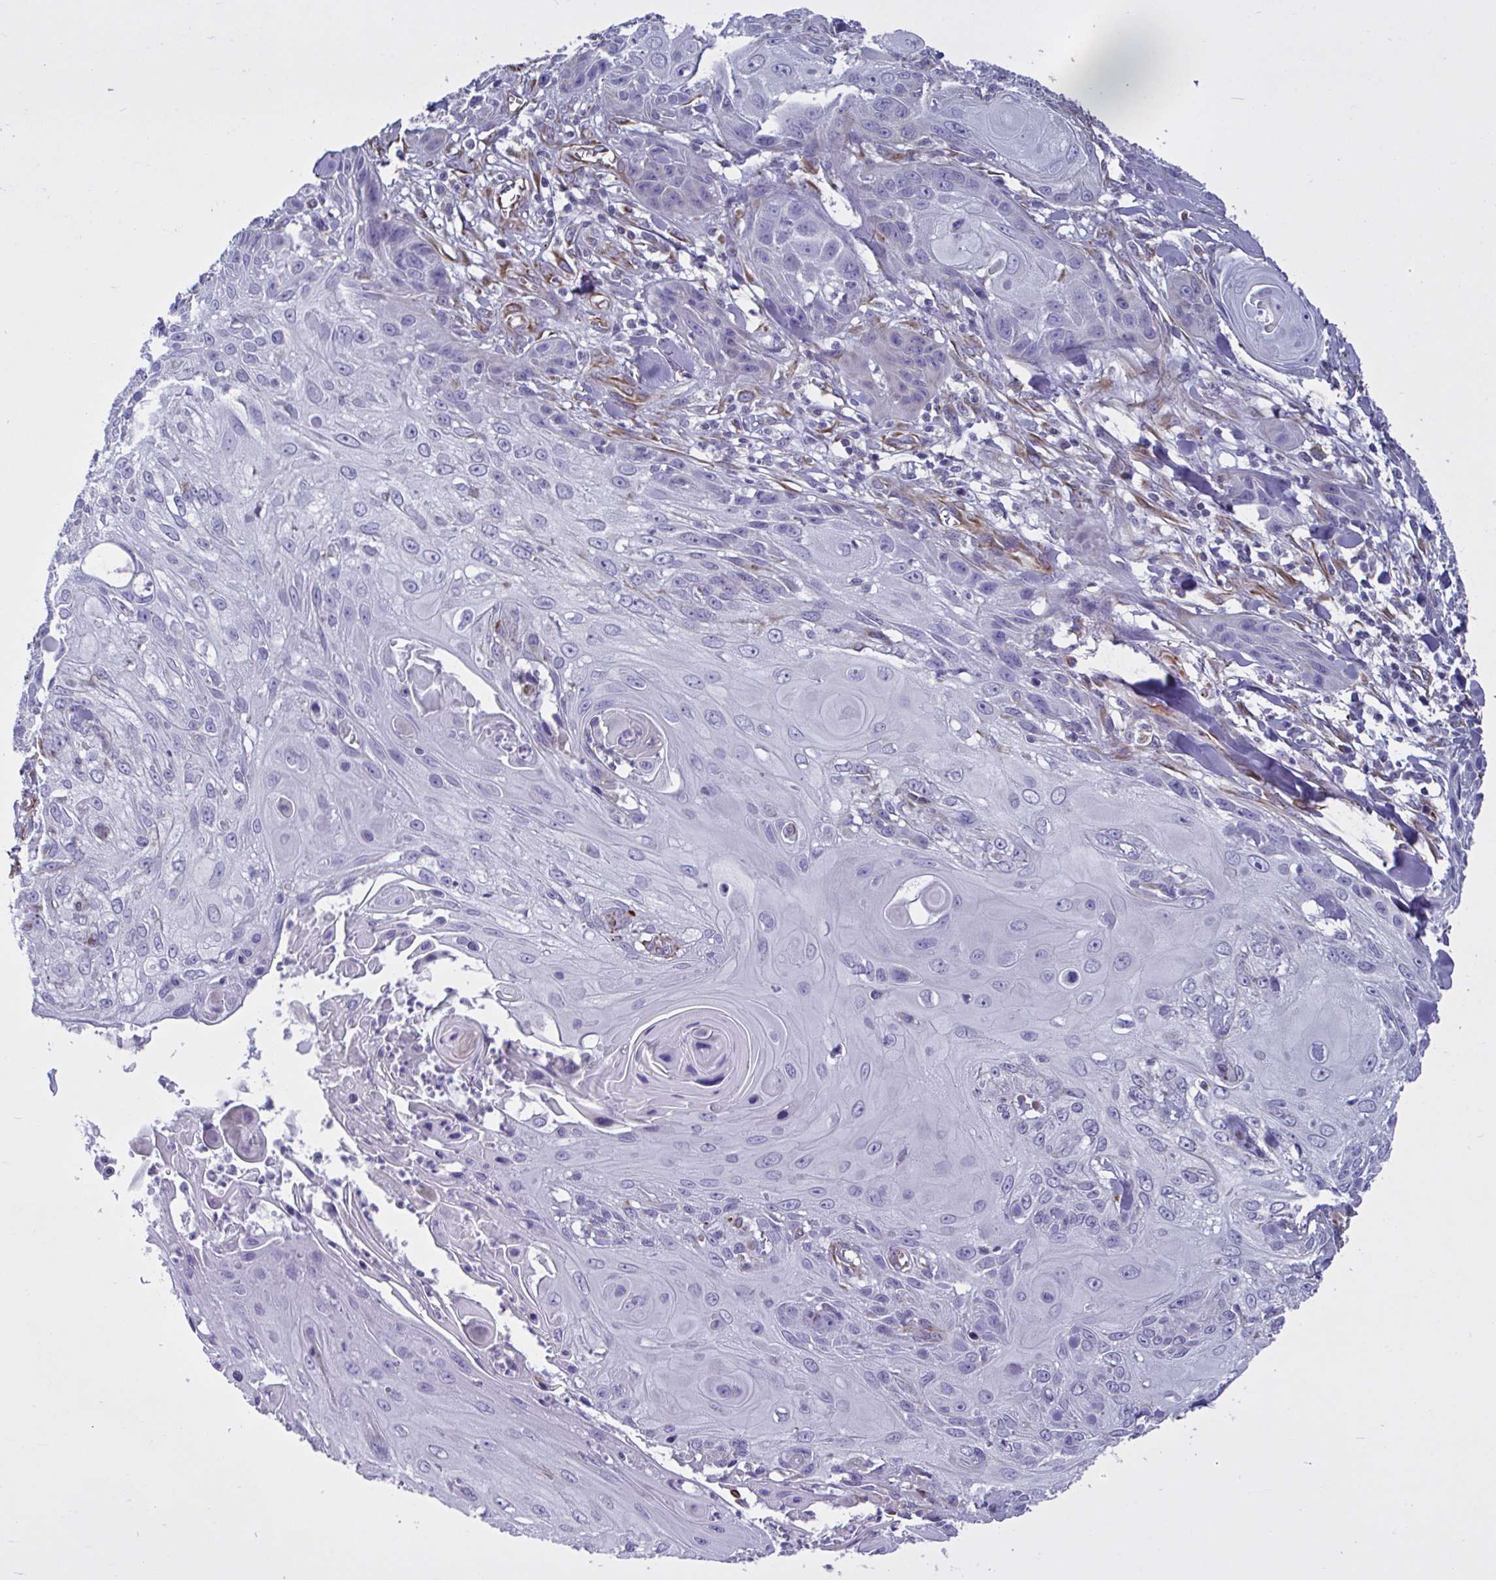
{"staining": {"intensity": "negative", "quantity": "none", "location": "none"}, "tissue": "skin cancer", "cell_type": "Tumor cells", "image_type": "cancer", "snomed": [{"axis": "morphology", "description": "Squamous cell carcinoma, NOS"}, {"axis": "topography", "description": "Skin"}, {"axis": "topography", "description": "Vulva"}], "caption": "Tumor cells show no significant protein staining in skin cancer. (DAB (3,3'-diaminobenzidine) immunohistochemistry (IHC) visualized using brightfield microscopy, high magnification).", "gene": "TMEM86B", "patient": {"sex": "female", "age": 83}}